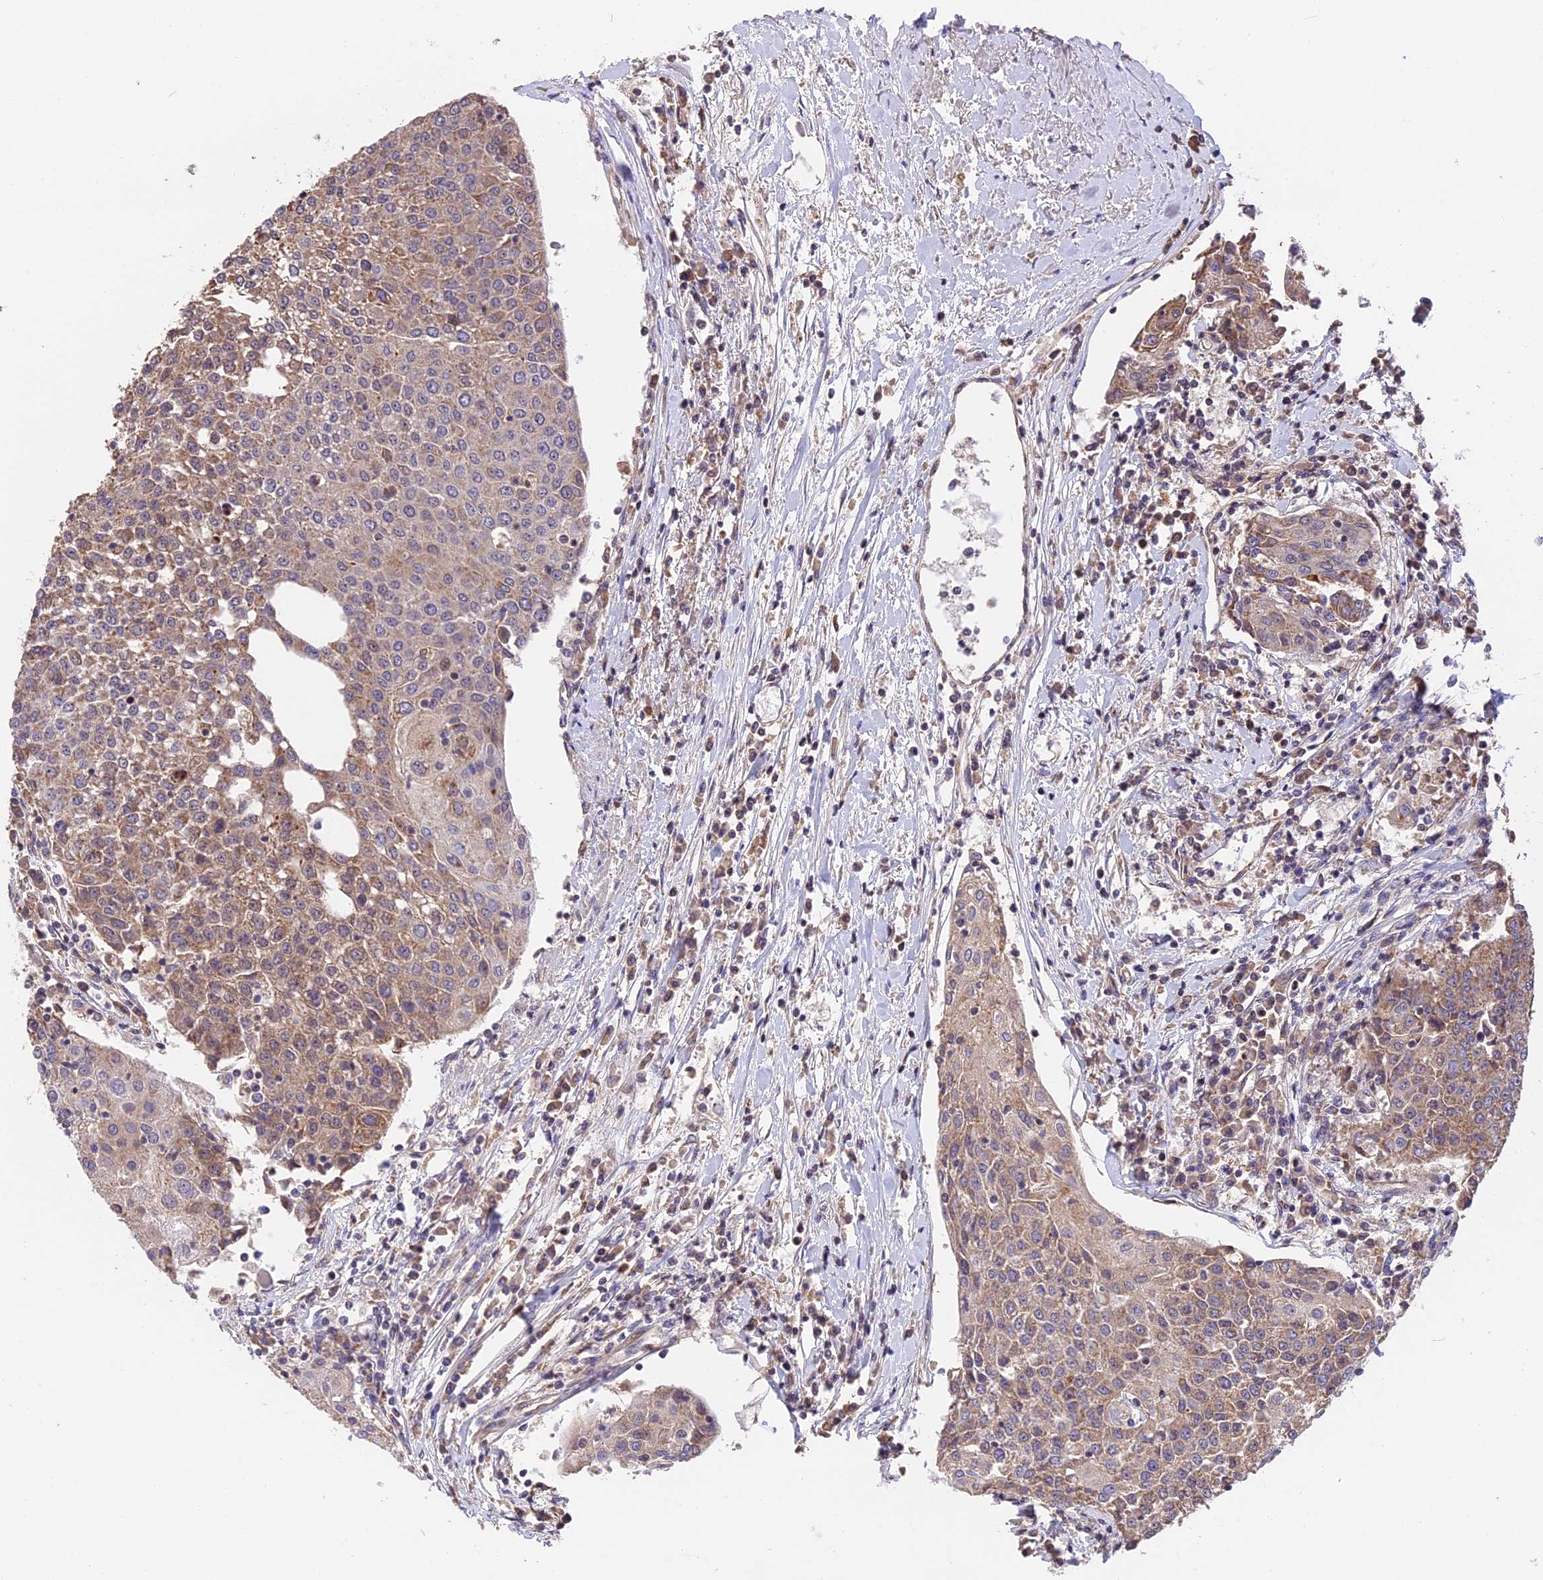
{"staining": {"intensity": "weak", "quantity": "25%-75%", "location": "cytoplasmic/membranous,nuclear"}, "tissue": "urothelial cancer", "cell_type": "Tumor cells", "image_type": "cancer", "snomed": [{"axis": "morphology", "description": "Urothelial carcinoma, High grade"}, {"axis": "topography", "description": "Urinary bladder"}], "caption": "This histopathology image displays IHC staining of urothelial cancer, with low weak cytoplasmic/membranous and nuclear staining in about 25%-75% of tumor cells.", "gene": "RERGL", "patient": {"sex": "female", "age": 85}}